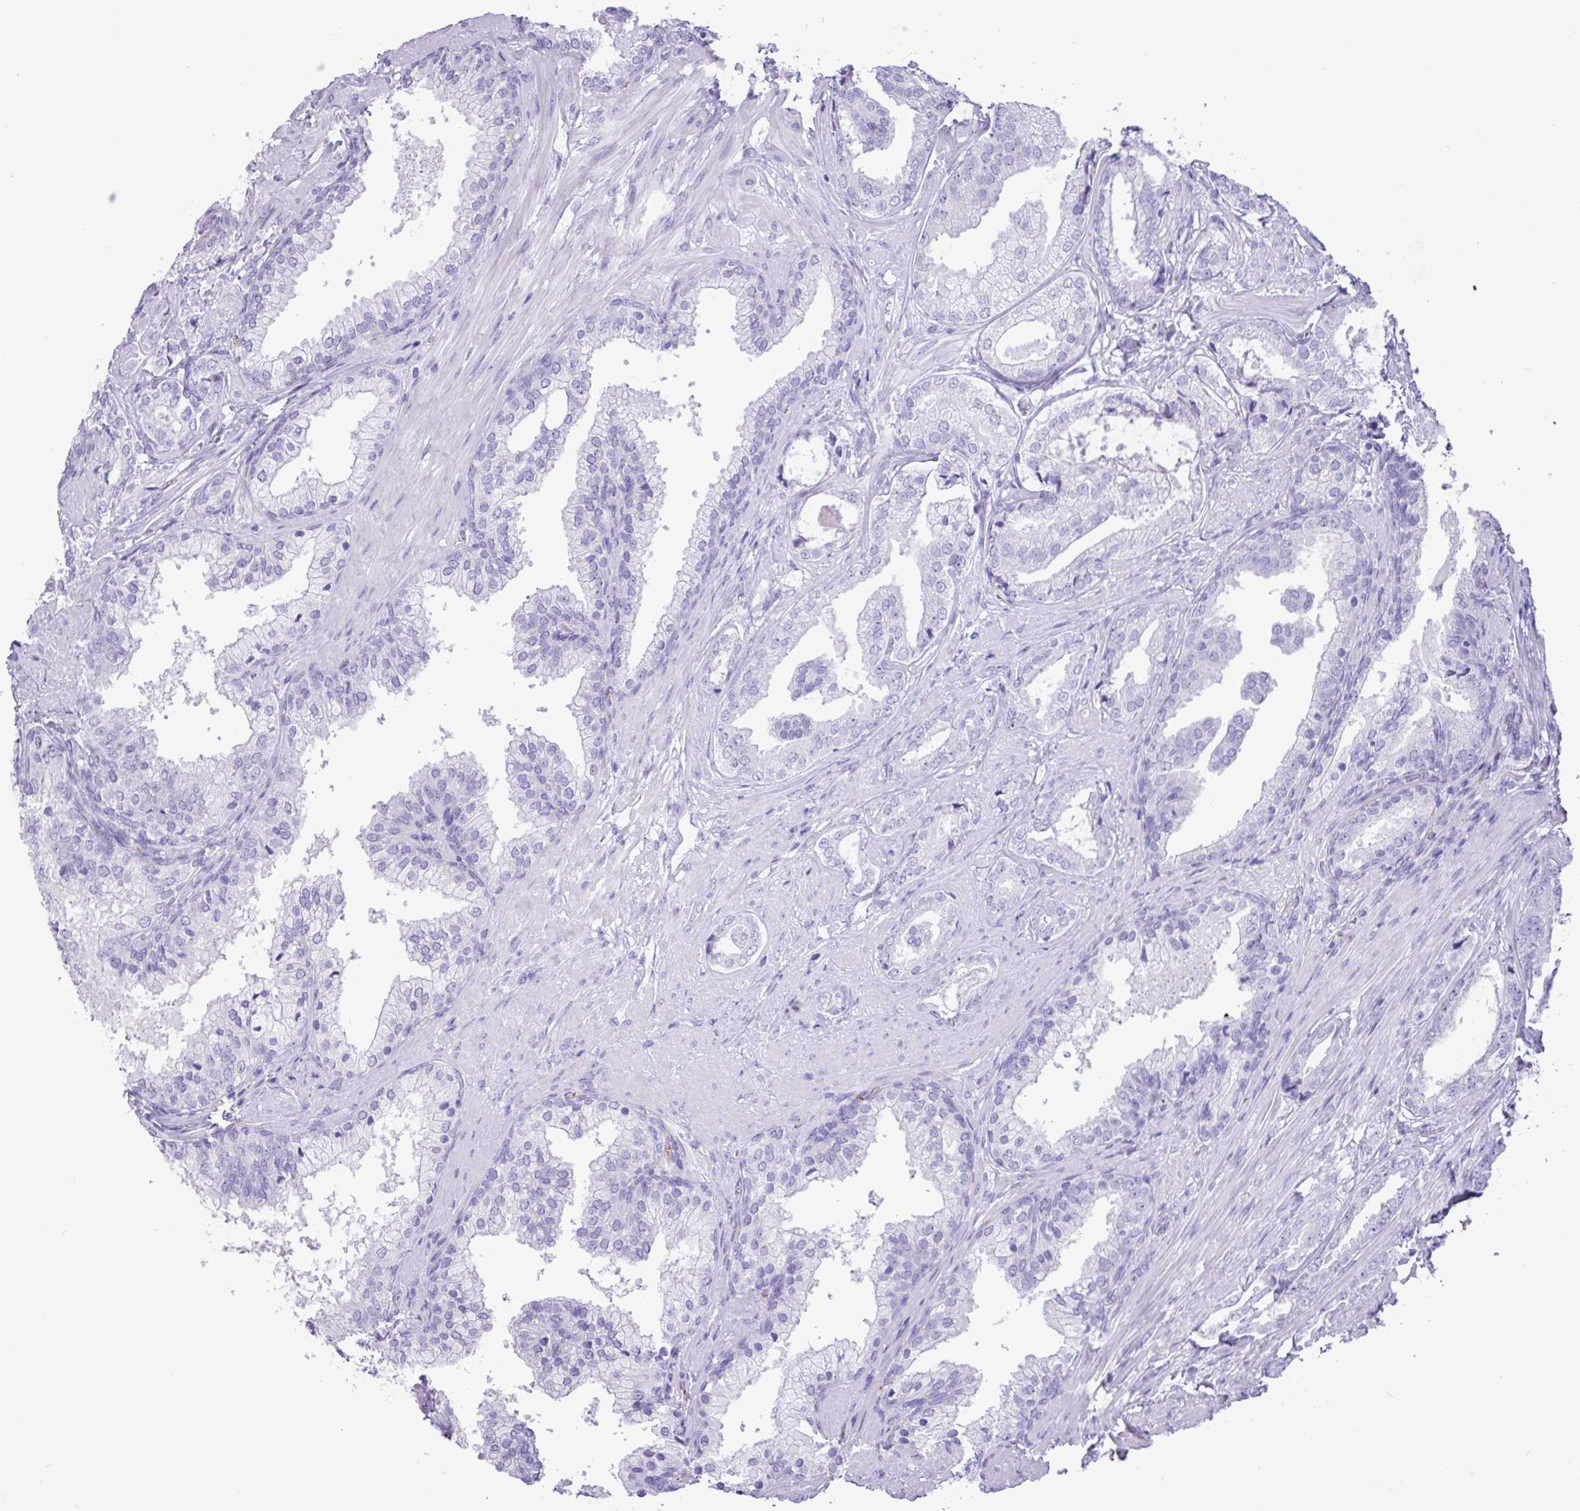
{"staining": {"intensity": "negative", "quantity": "none", "location": "none"}, "tissue": "prostate cancer", "cell_type": "Tumor cells", "image_type": "cancer", "snomed": [{"axis": "morphology", "description": "Adenocarcinoma, High grade"}, {"axis": "topography", "description": "Prostate"}], "caption": "High power microscopy micrograph of an immunohistochemistry (IHC) image of prostate cancer (adenocarcinoma (high-grade)), revealing no significant expression in tumor cells. The staining was performed using DAB to visualize the protein expression in brown, while the nuclei were stained in blue with hematoxylin (Magnification: 20x).", "gene": "CKMT2", "patient": {"sex": "male", "age": 60}}